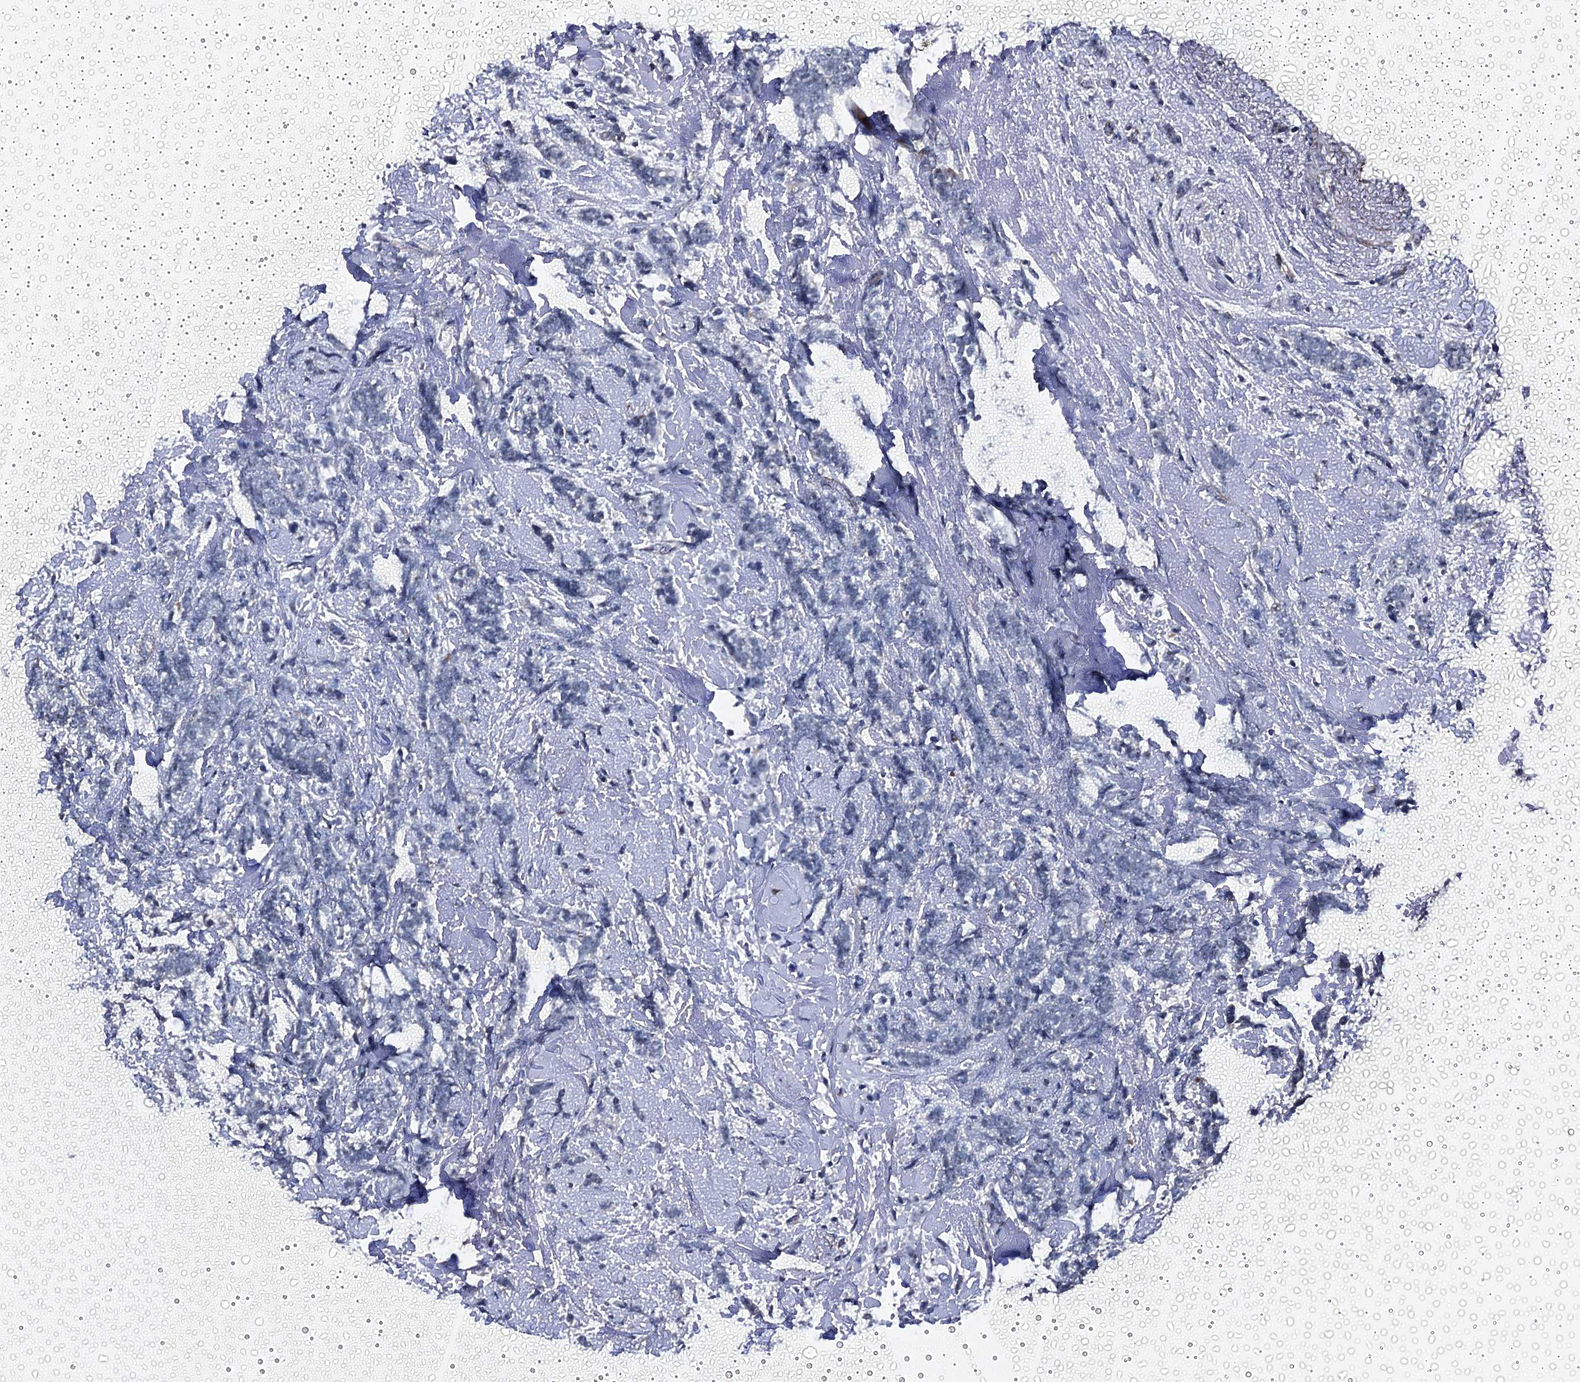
{"staining": {"intensity": "negative", "quantity": "none", "location": "none"}, "tissue": "breast cancer", "cell_type": "Tumor cells", "image_type": "cancer", "snomed": [{"axis": "morphology", "description": "Lobular carcinoma"}, {"axis": "topography", "description": "Breast"}], "caption": "Tumor cells are negative for protein expression in human breast cancer (lobular carcinoma).", "gene": "EMG1", "patient": {"sex": "female", "age": 58}}